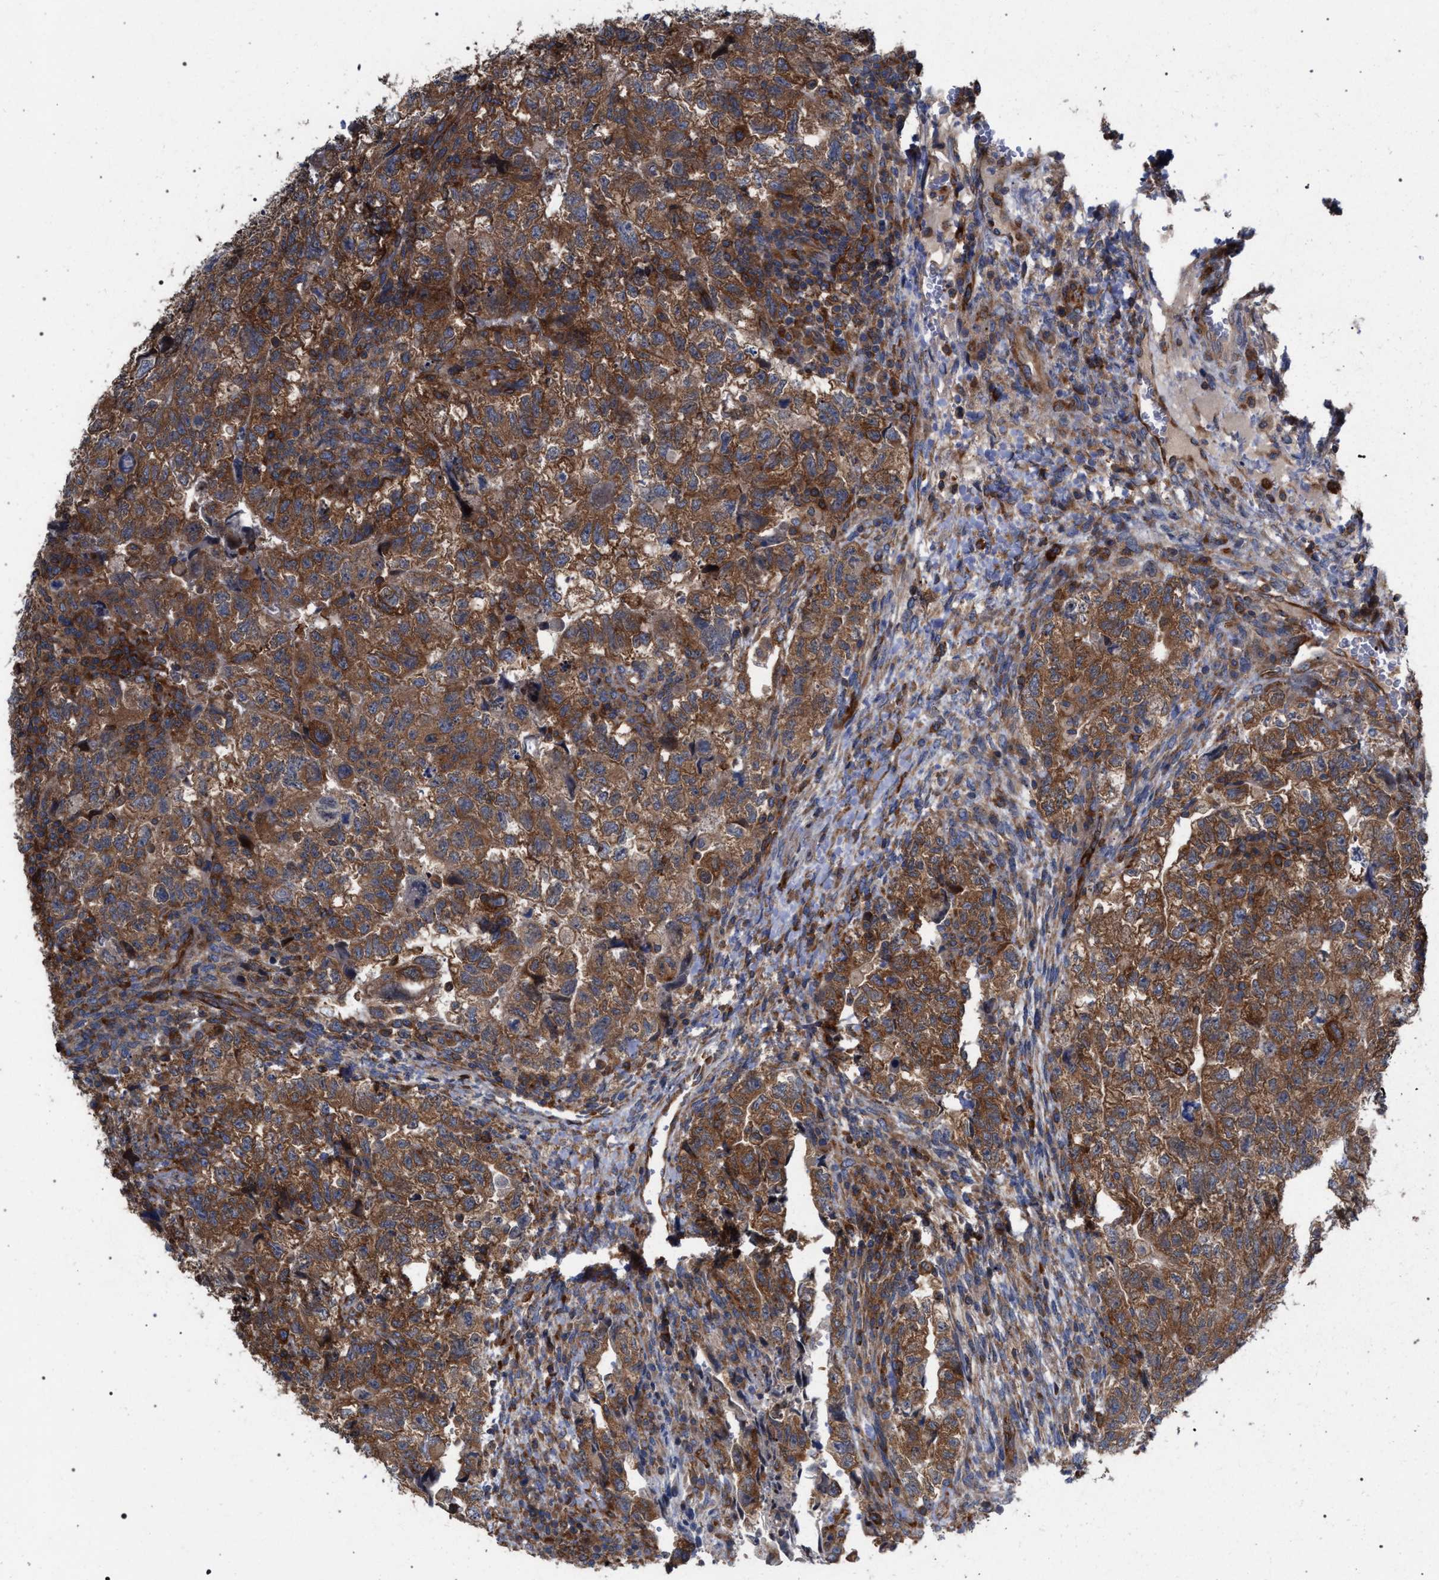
{"staining": {"intensity": "moderate", "quantity": ">75%", "location": "cytoplasmic/membranous"}, "tissue": "testis cancer", "cell_type": "Tumor cells", "image_type": "cancer", "snomed": [{"axis": "morphology", "description": "Carcinoma, Embryonal, NOS"}, {"axis": "topography", "description": "Testis"}], "caption": "Testis cancer was stained to show a protein in brown. There is medium levels of moderate cytoplasmic/membranous positivity in approximately >75% of tumor cells.", "gene": "CDR2L", "patient": {"sex": "male", "age": 36}}